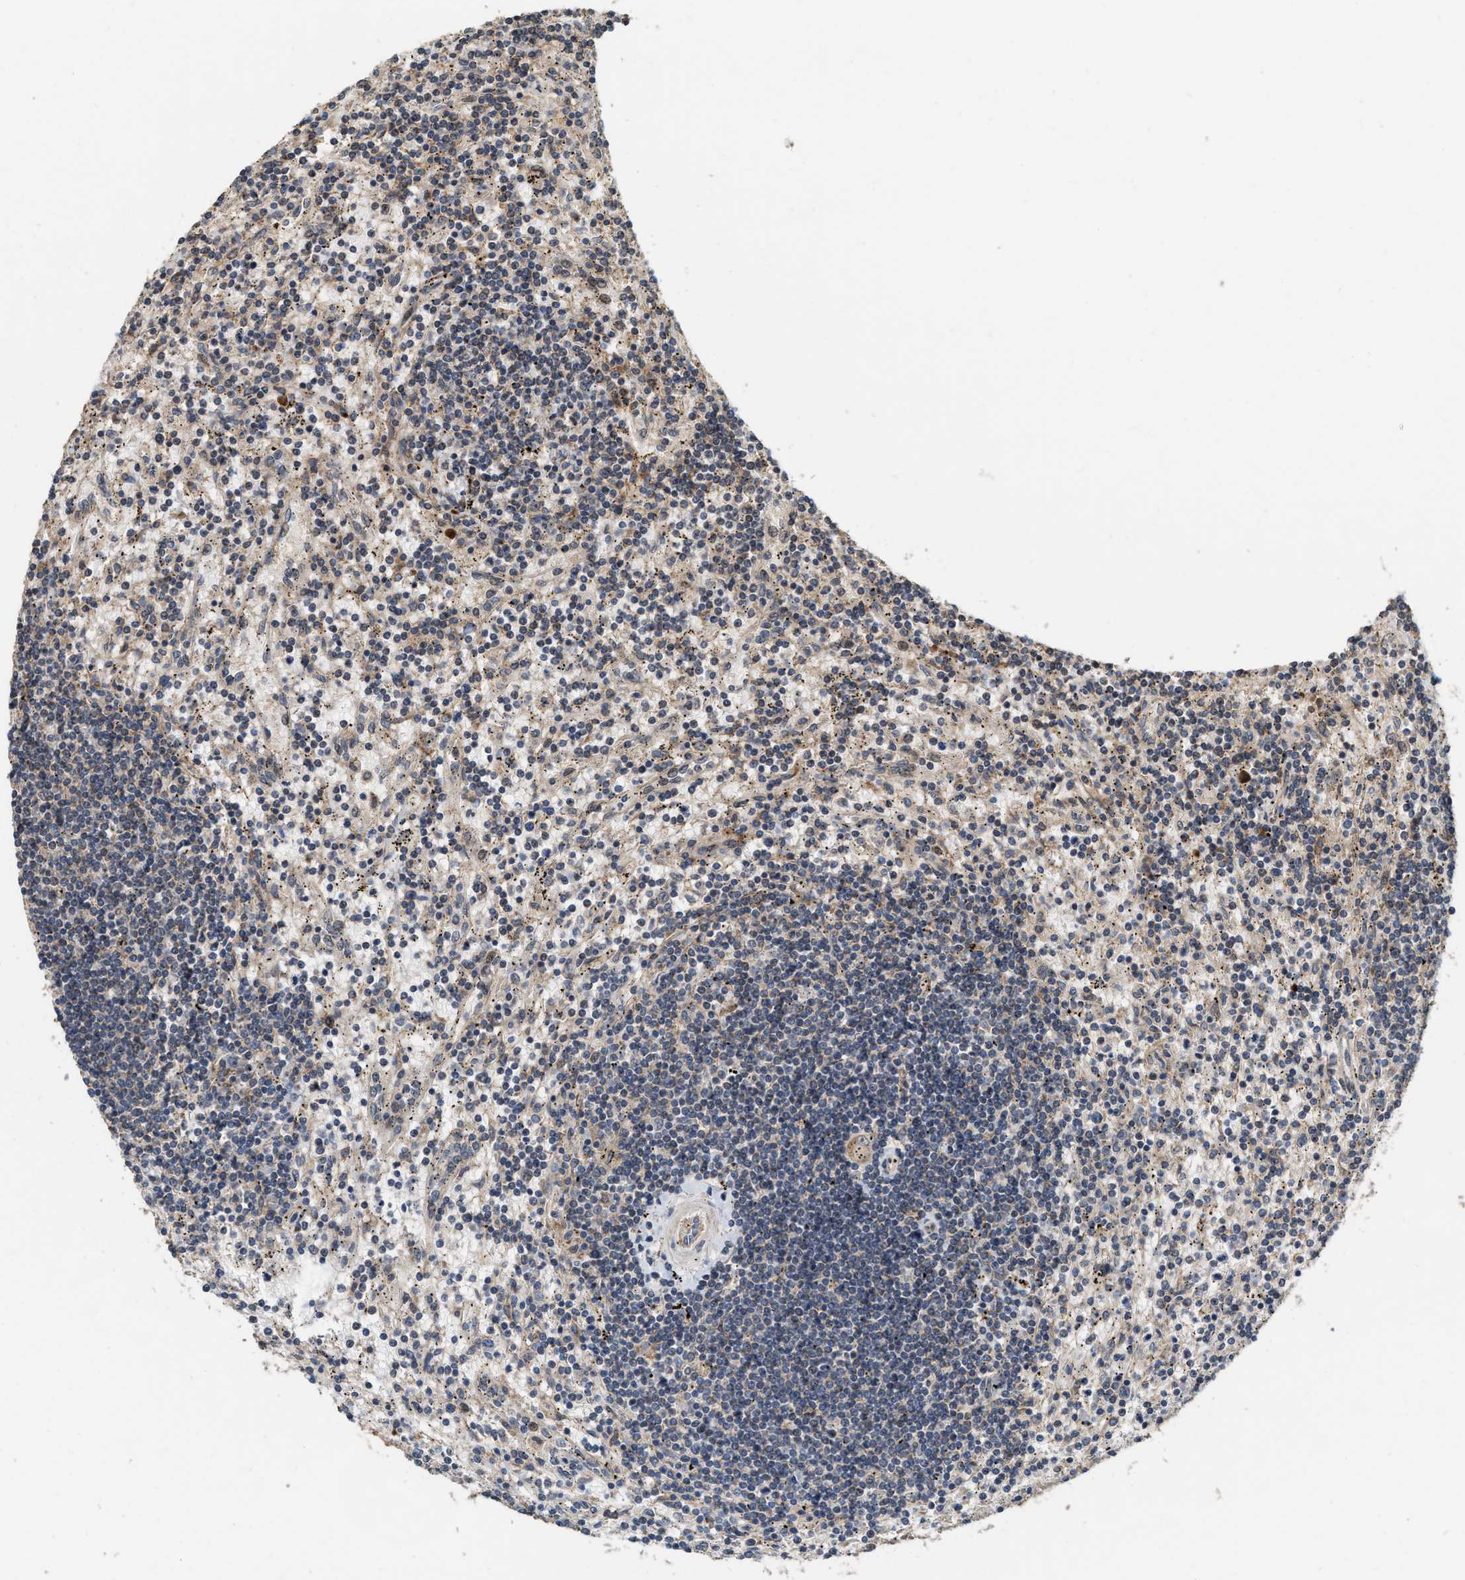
{"staining": {"intensity": "negative", "quantity": "none", "location": "none"}, "tissue": "lymphoma", "cell_type": "Tumor cells", "image_type": "cancer", "snomed": [{"axis": "morphology", "description": "Malignant lymphoma, non-Hodgkin's type, Low grade"}, {"axis": "topography", "description": "Spleen"}], "caption": "There is no significant staining in tumor cells of lymphoma.", "gene": "ELP2", "patient": {"sex": "male", "age": 76}}